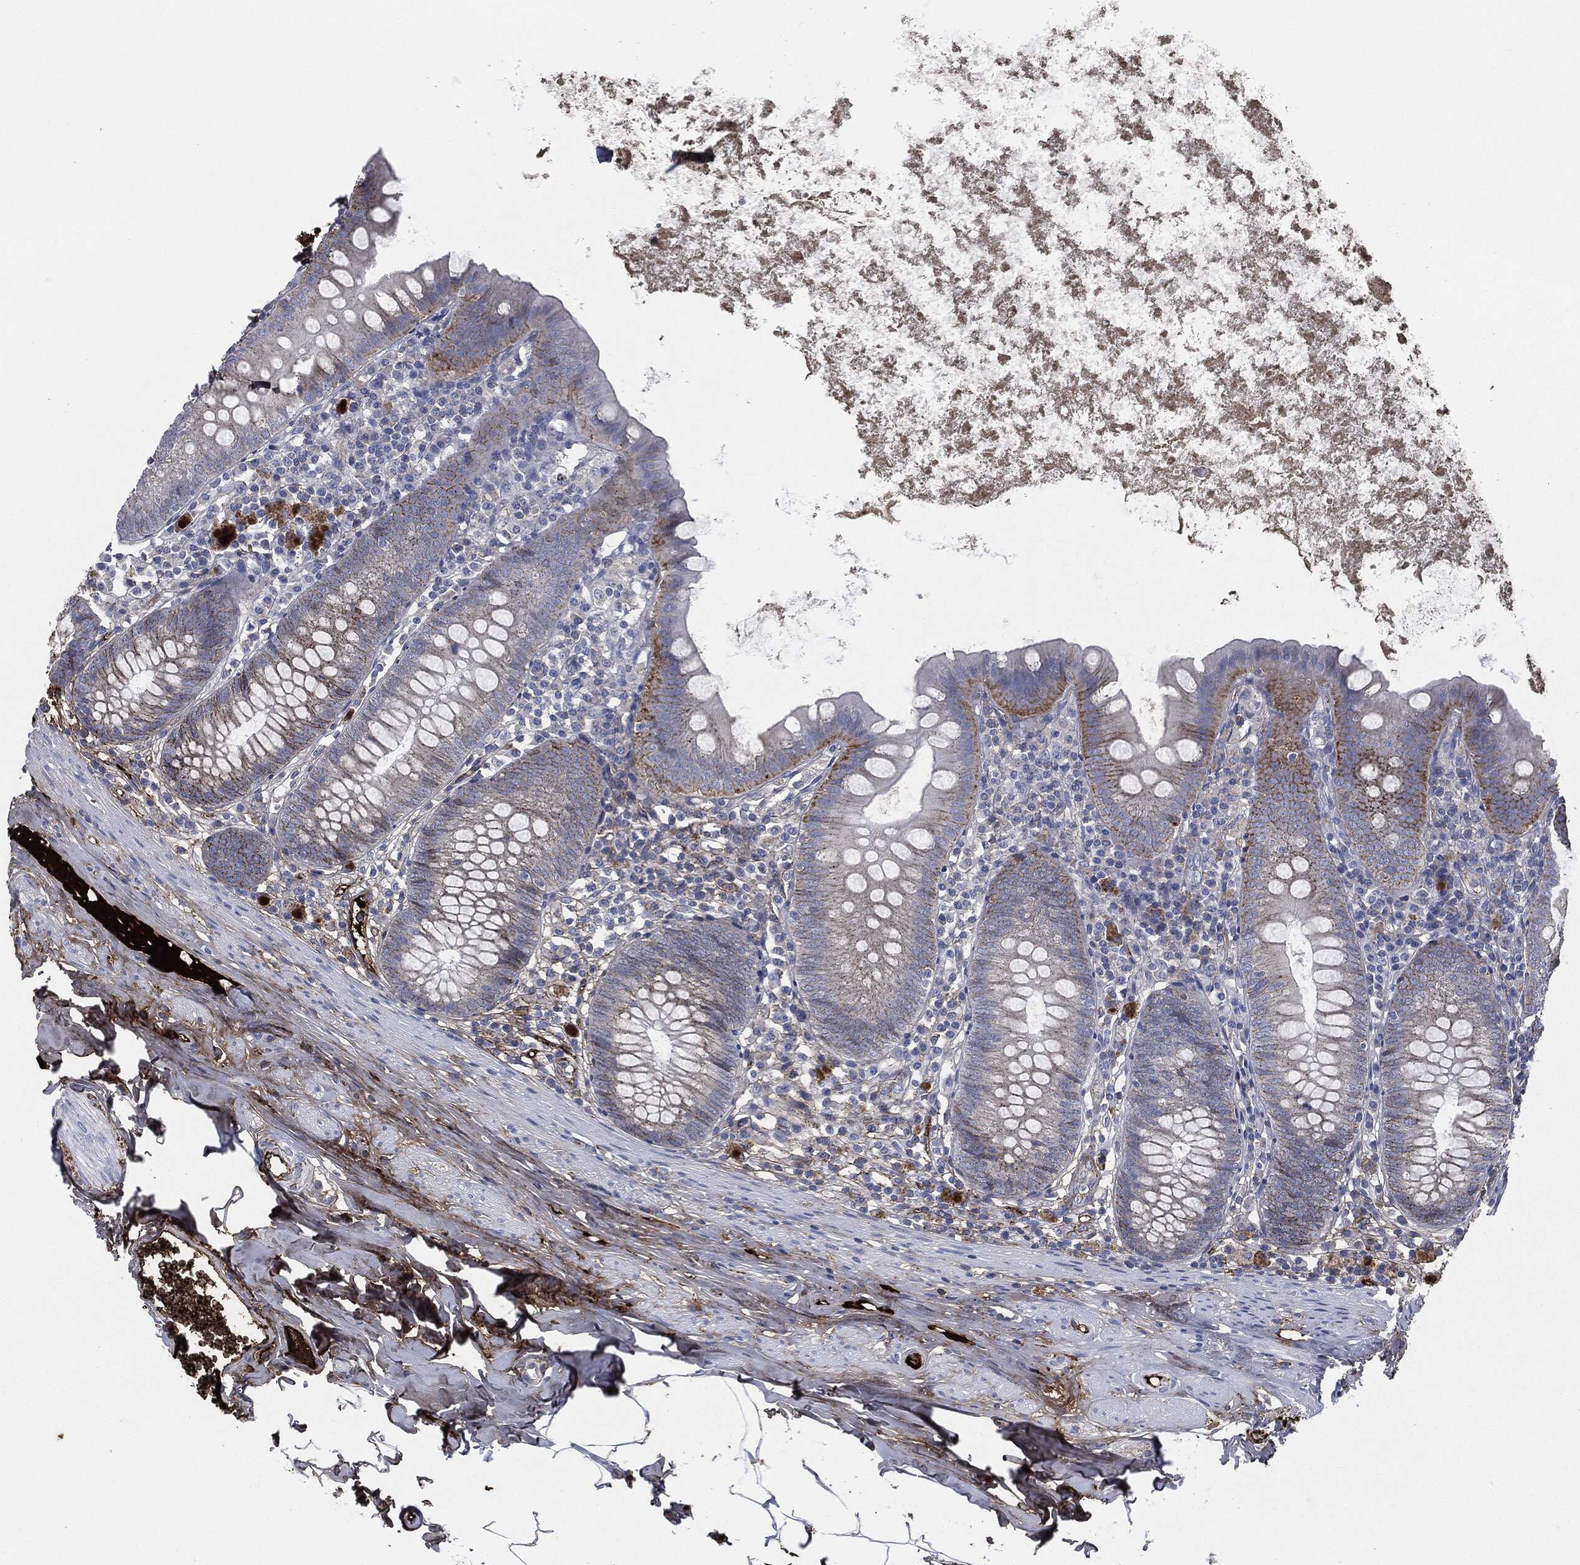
{"staining": {"intensity": "moderate", "quantity": "<25%", "location": "cytoplasmic/membranous"}, "tissue": "appendix", "cell_type": "Glandular cells", "image_type": "normal", "snomed": [{"axis": "morphology", "description": "Normal tissue, NOS"}, {"axis": "topography", "description": "Appendix"}], "caption": "Immunohistochemistry histopathology image of unremarkable appendix stained for a protein (brown), which demonstrates low levels of moderate cytoplasmic/membranous expression in approximately <25% of glandular cells.", "gene": "APOB", "patient": {"sex": "female", "age": 82}}